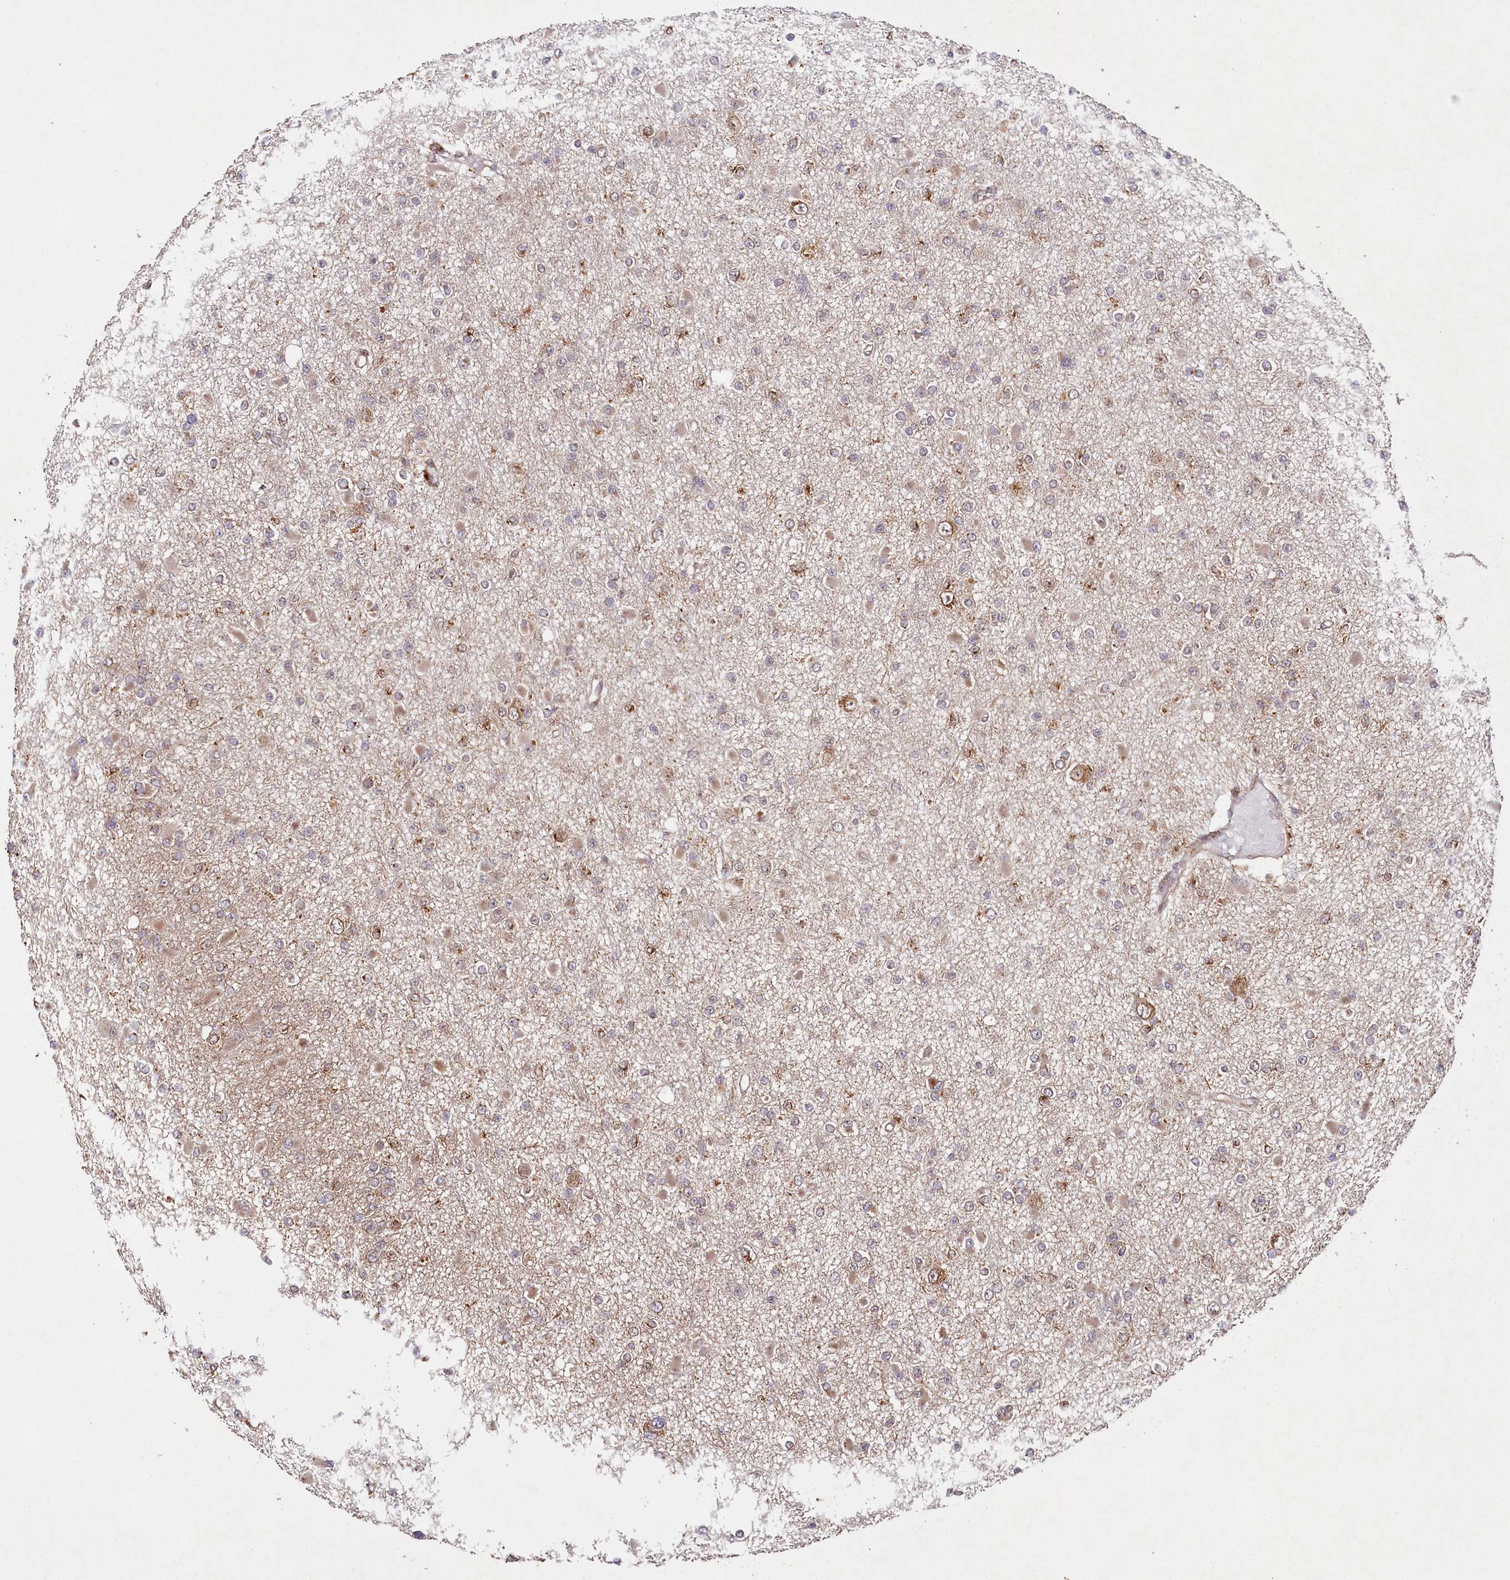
{"staining": {"intensity": "weak", "quantity": "25%-75%", "location": "cytoplasmic/membranous"}, "tissue": "glioma", "cell_type": "Tumor cells", "image_type": "cancer", "snomed": [{"axis": "morphology", "description": "Glioma, malignant, Low grade"}, {"axis": "topography", "description": "Brain"}], "caption": "An immunohistochemistry (IHC) micrograph of tumor tissue is shown. Protein staining in brown labels weak cytoplasmic/membranous positivity in glioma within tumor cells. Using DAB (3,3'-diaminobenzidine) (brown) and hematoxylin (blue) stains, captured at high magnification using brightfield microscopy.", "gene": "COPG1", "patient": {"sex": "female", "age": 22}}